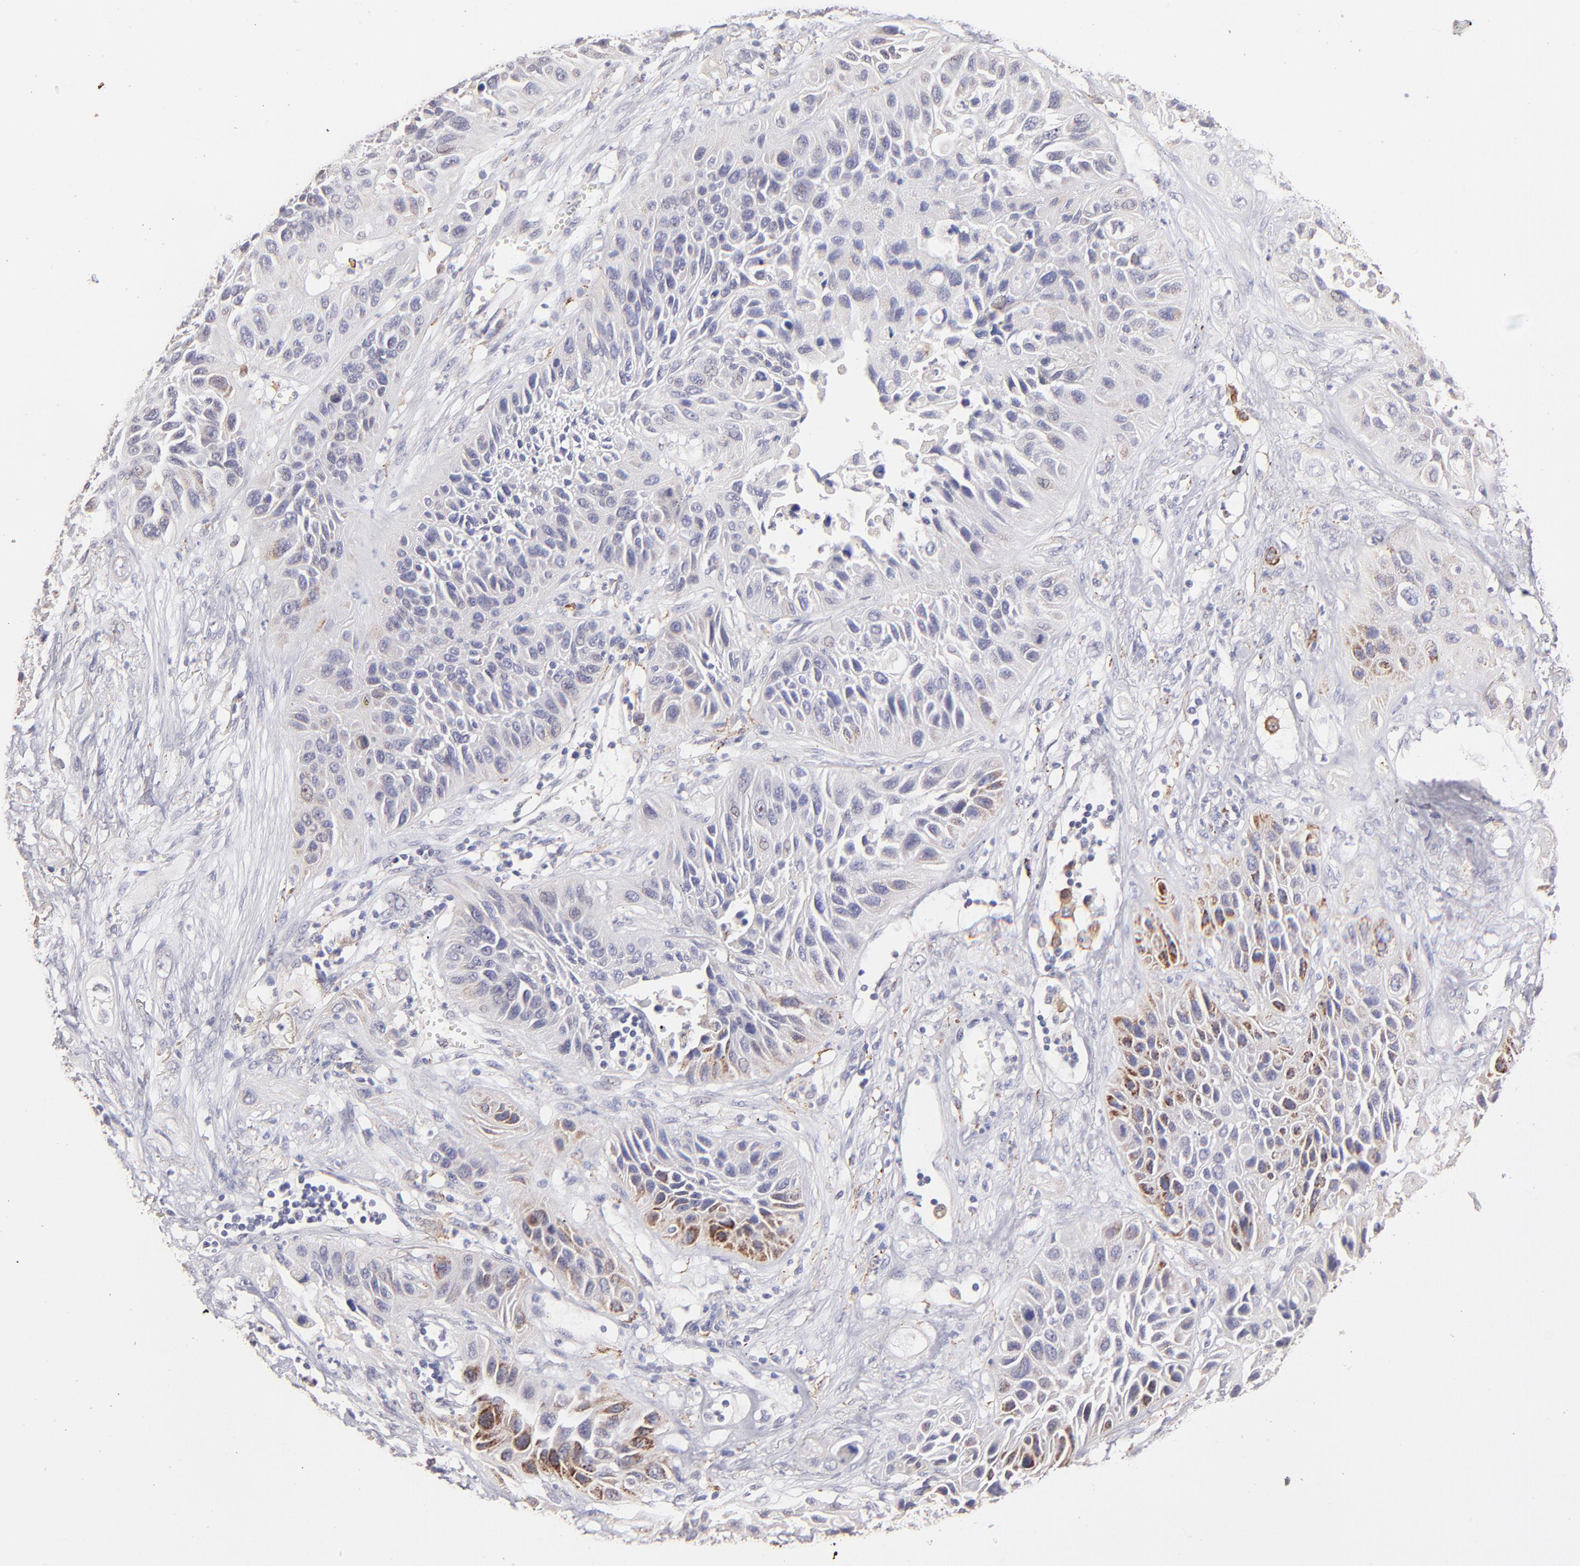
{"staining": {"intensity": "strong", "quantity": "<25%", "location": "cytoplasmic/membranous"}, "tissue": "lung cancer", "cell_type": "Tumor cells", "image_type": "cancer", "snomed": [{"axis": "morphology", "description": "Squamous cell carcinoma, NOS"}, {"axis": "topography", "description": "Lung"}], "caption": "Immunohistochemistry image of human lung squamous cell carcinoma stained for a protein (brown), which demonstrates medium levels of strong cytoplasmic/membranous positivity in approximately <25% of tumor cells.", "gene": "GLDC", "patient": {"sex": "female", "age": 76}}